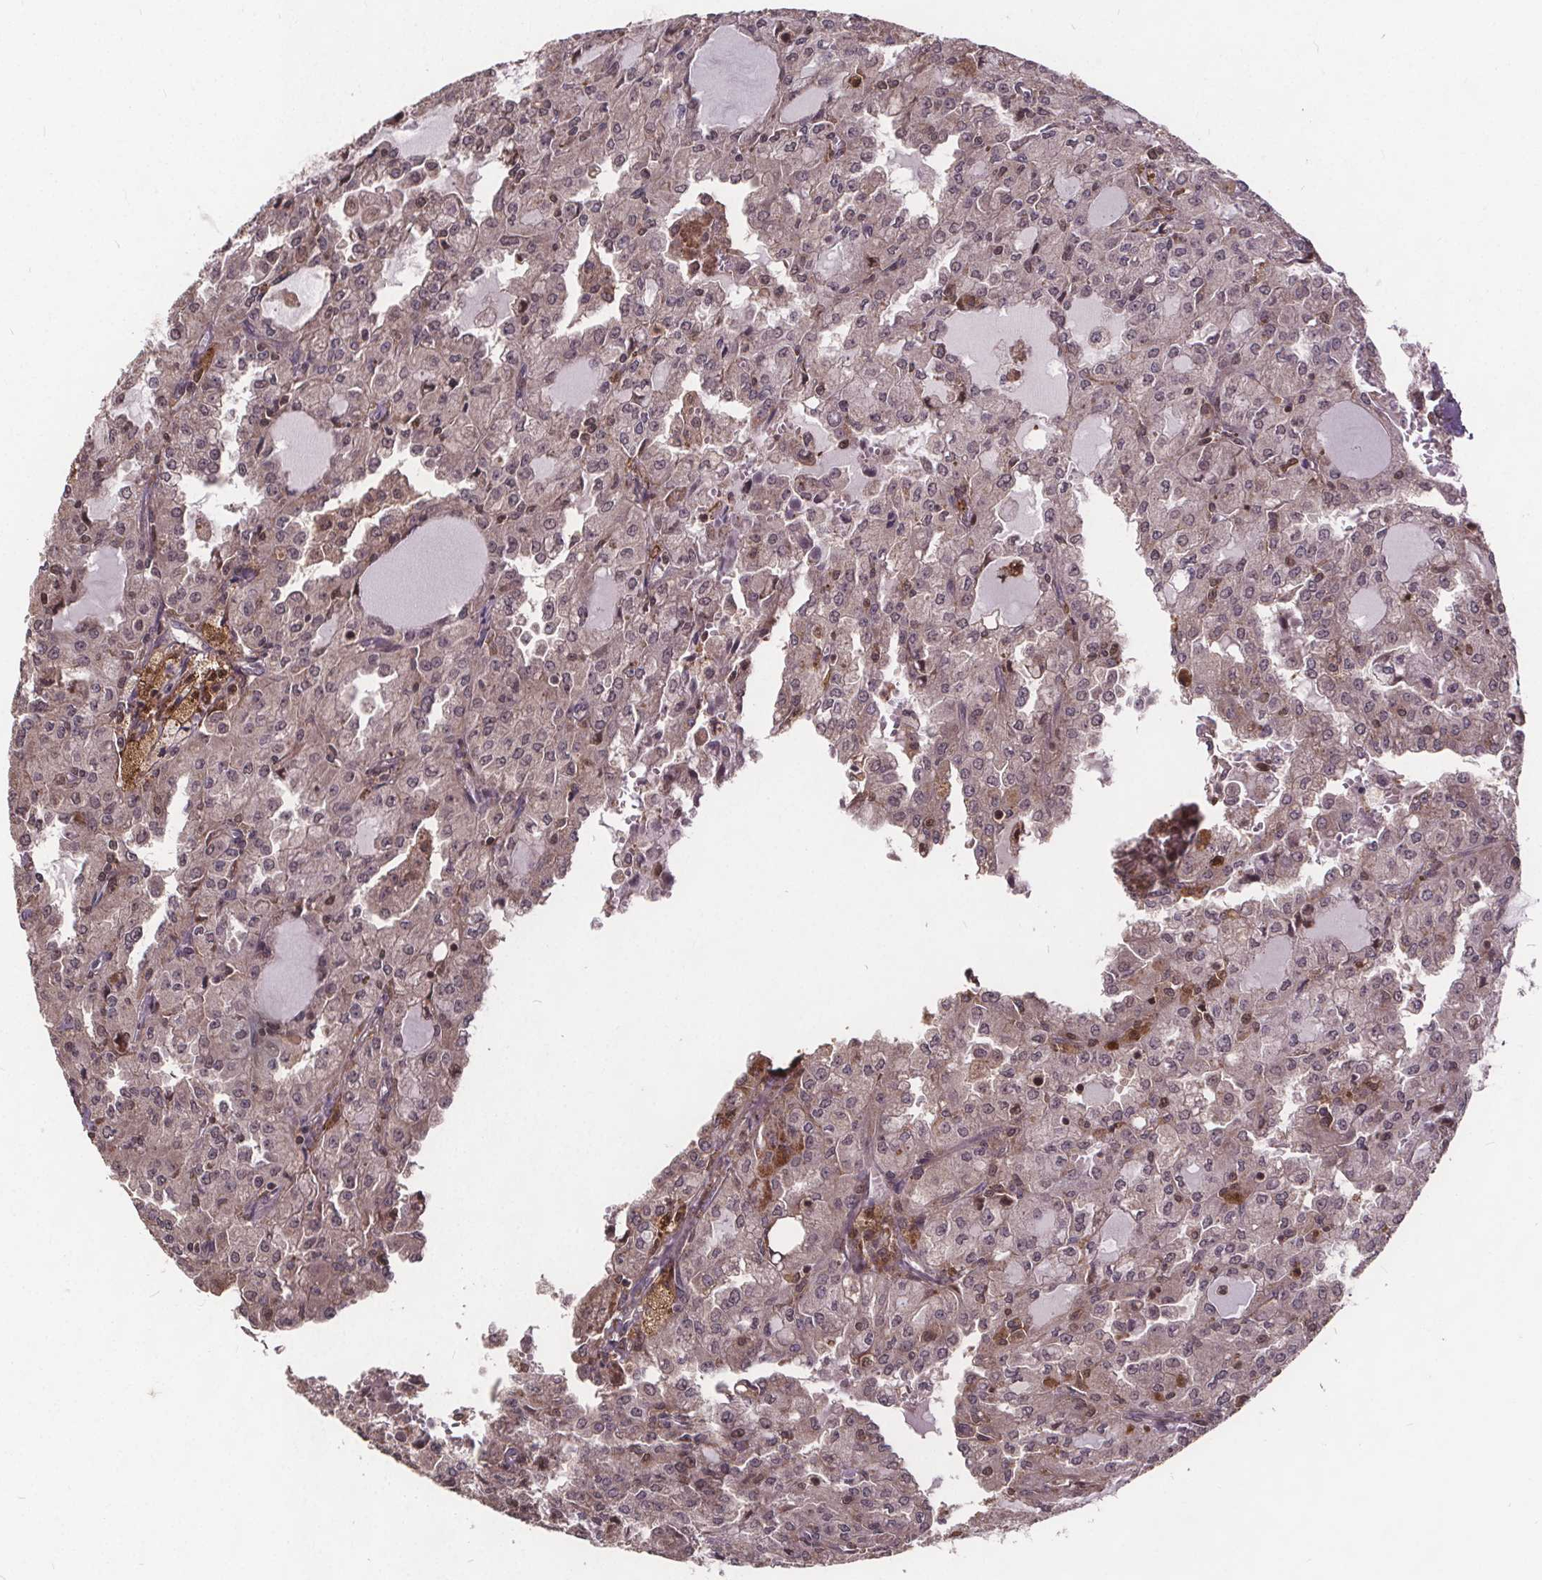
{"staining": {"intensity": "weak", "quantity": "<25%", "location": "cytoplasmic/membranous"}, "tissue": "head and neck cancer", "cell_type": "Tumor cells", "image_type": "cancer", "snomed": [{"axis": "morphology", "description": "Adenocarcinoma, NOS"}, {"axis": "topography", "description": "Head-Neck"}], "caption": "Immunohistochemistry (IHC) photomicrograph of neoplastic tissue: adenocarcinoma (head and neck) stained with DAB displays no significant protein expression in tumor cells.", "gene": "USP9X", "patient": {"sex": "male", "age": 64}}